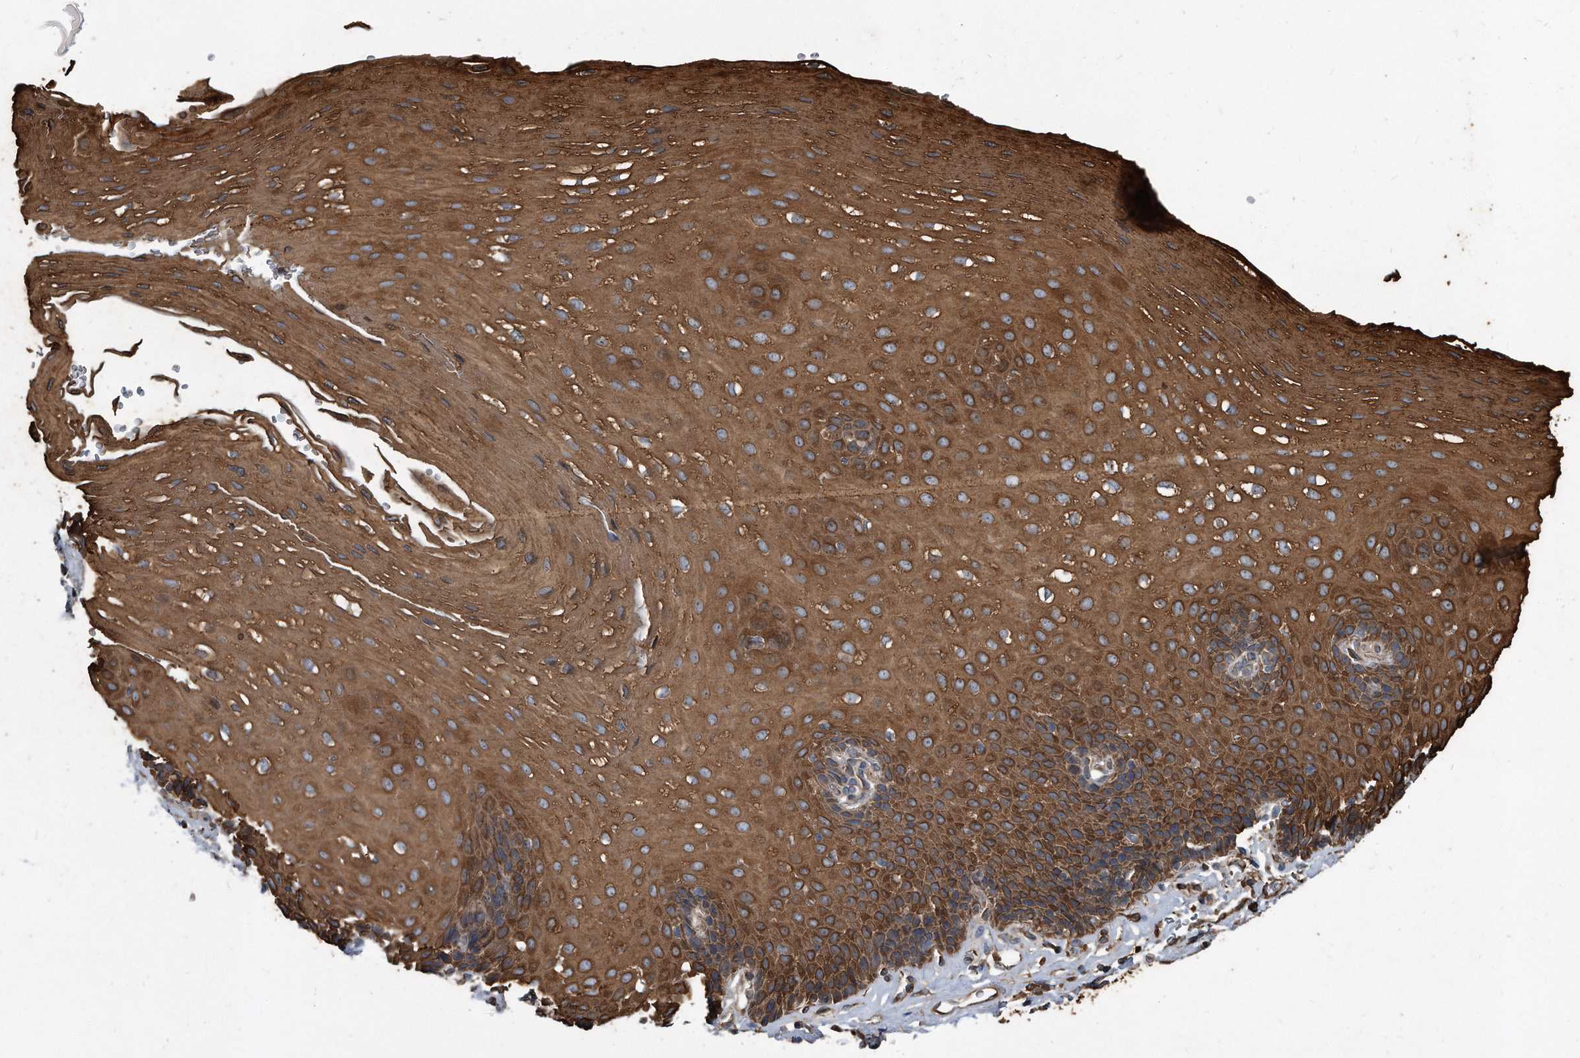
{"staining": {"intensity": "moderate", "quantity": ">75%", "location": "cytoplasmic/membranous"}, "tissue": "esophagus", "cell_type": "Squamous epithelial cells", "image_type": "normal", "snomed": [{"axis": "morphology", "description": "Normal tissue, NOS"}, {"axis": "topography", "description": "Esophagus"}], "caption": "DAB (3,3'-diaminobenzidine) immunohistochemical staining of unremarkable esophagus reveals moderate cytoplasmic/membranous protein staining in approximately >75% of squamous epithelial cells. The protein is shown in brown color, while the nuclei are stained blue.", "gene": "FAM136A", "patient": {"sex": "female", "age": 66}}